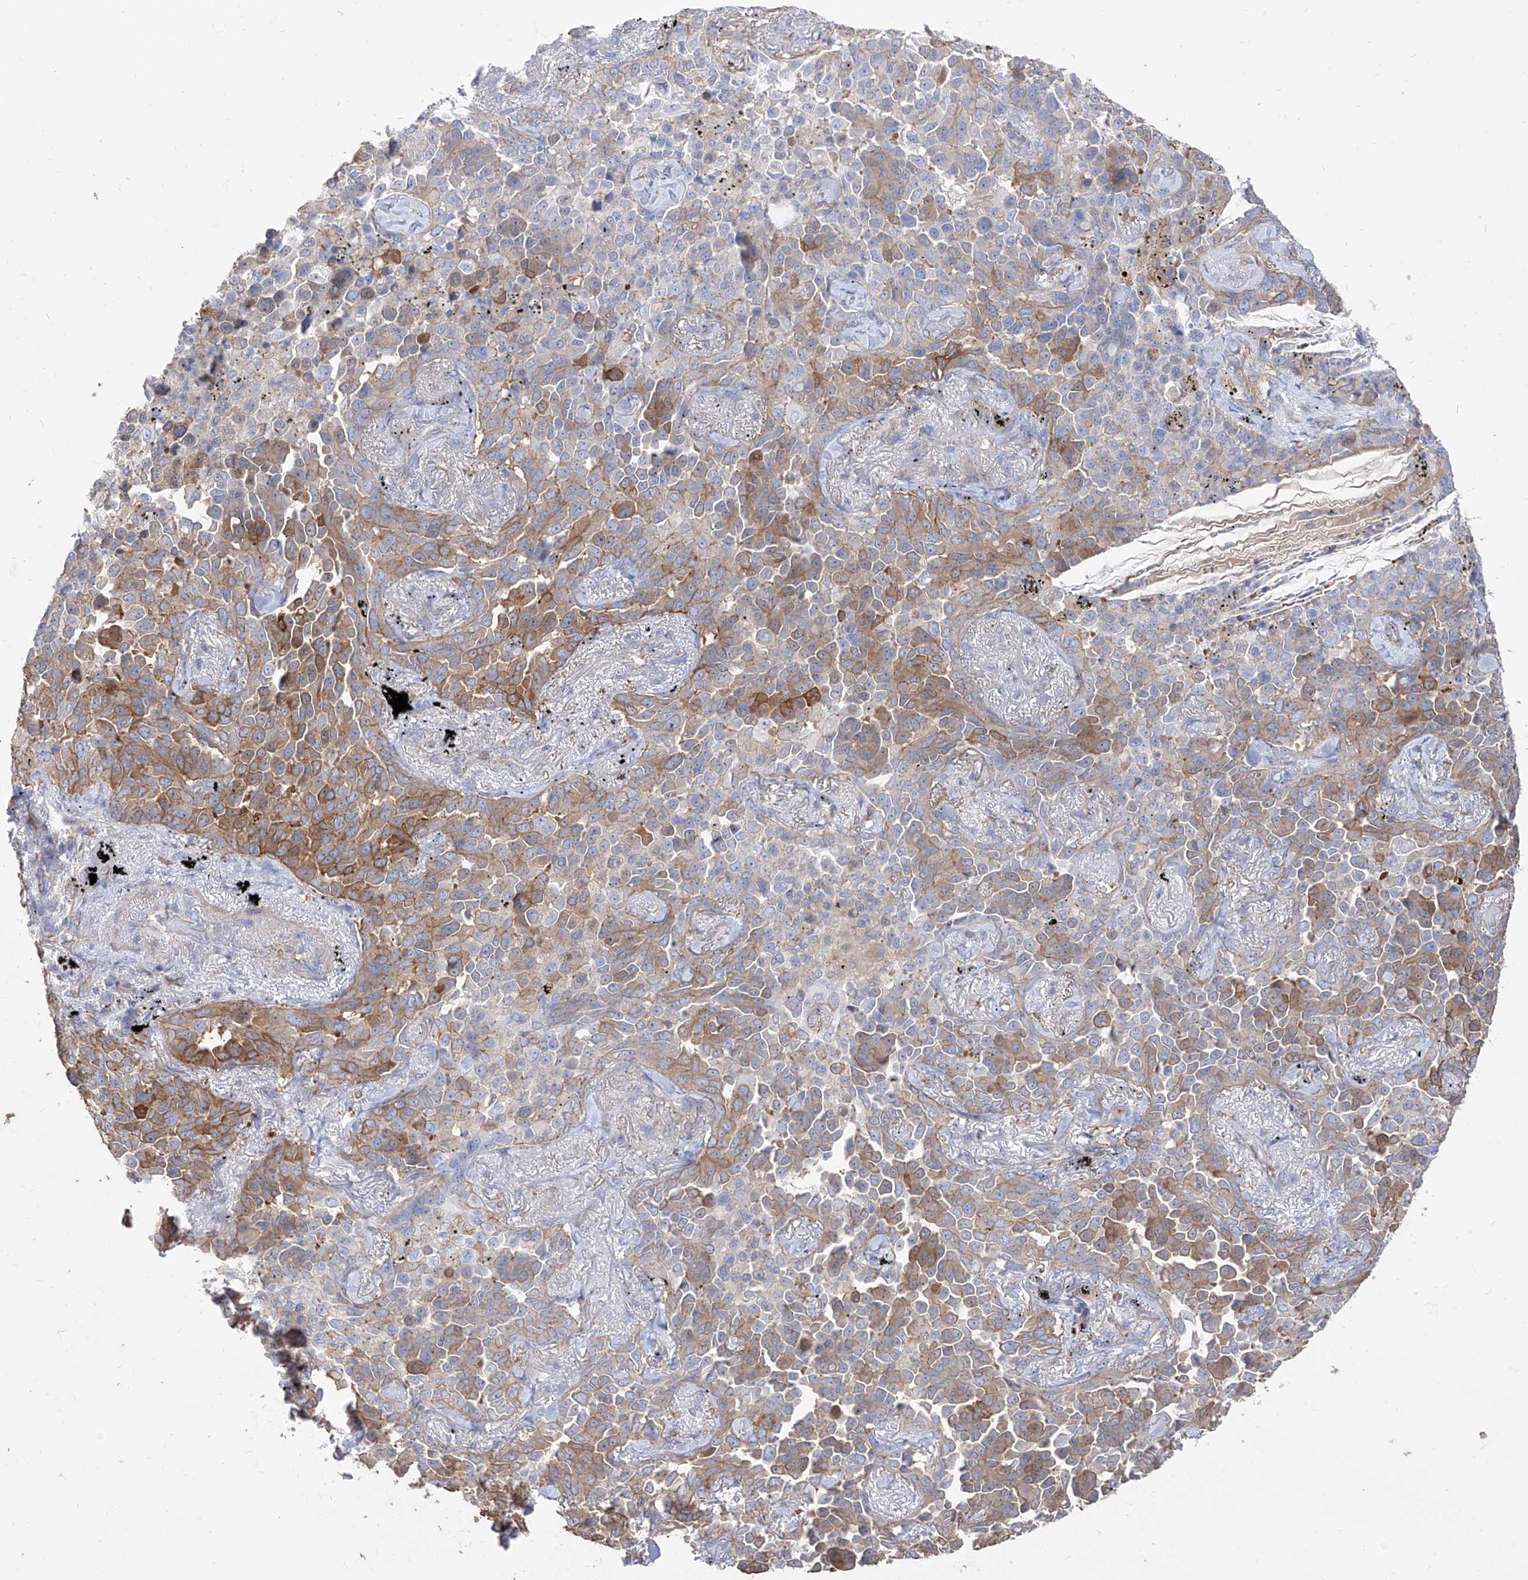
{"staining": {"intensity": "moderate", "quantity": "25%-75%", "location": "cytoplasmic/membranous"}, "tissue": "lung cancer", "cell_type": "Tumor cells", "image_type": "cancer", "snomed": [{"axis": "morphology", "description": "Adenocarcinoma, NOS"}, {"axis": "topography", "description": "Lung"}], "caption": "Immunohistochemistry image of lung cancer (adenocarcinoma) stained for a protein (brown), which exhibits medium levels of moderate cytoplasmic/membranous positivity in about 25%-75% of tumor cells.", "gene": "C1orf74", "patient": {"sex": "female", "age": 67}}